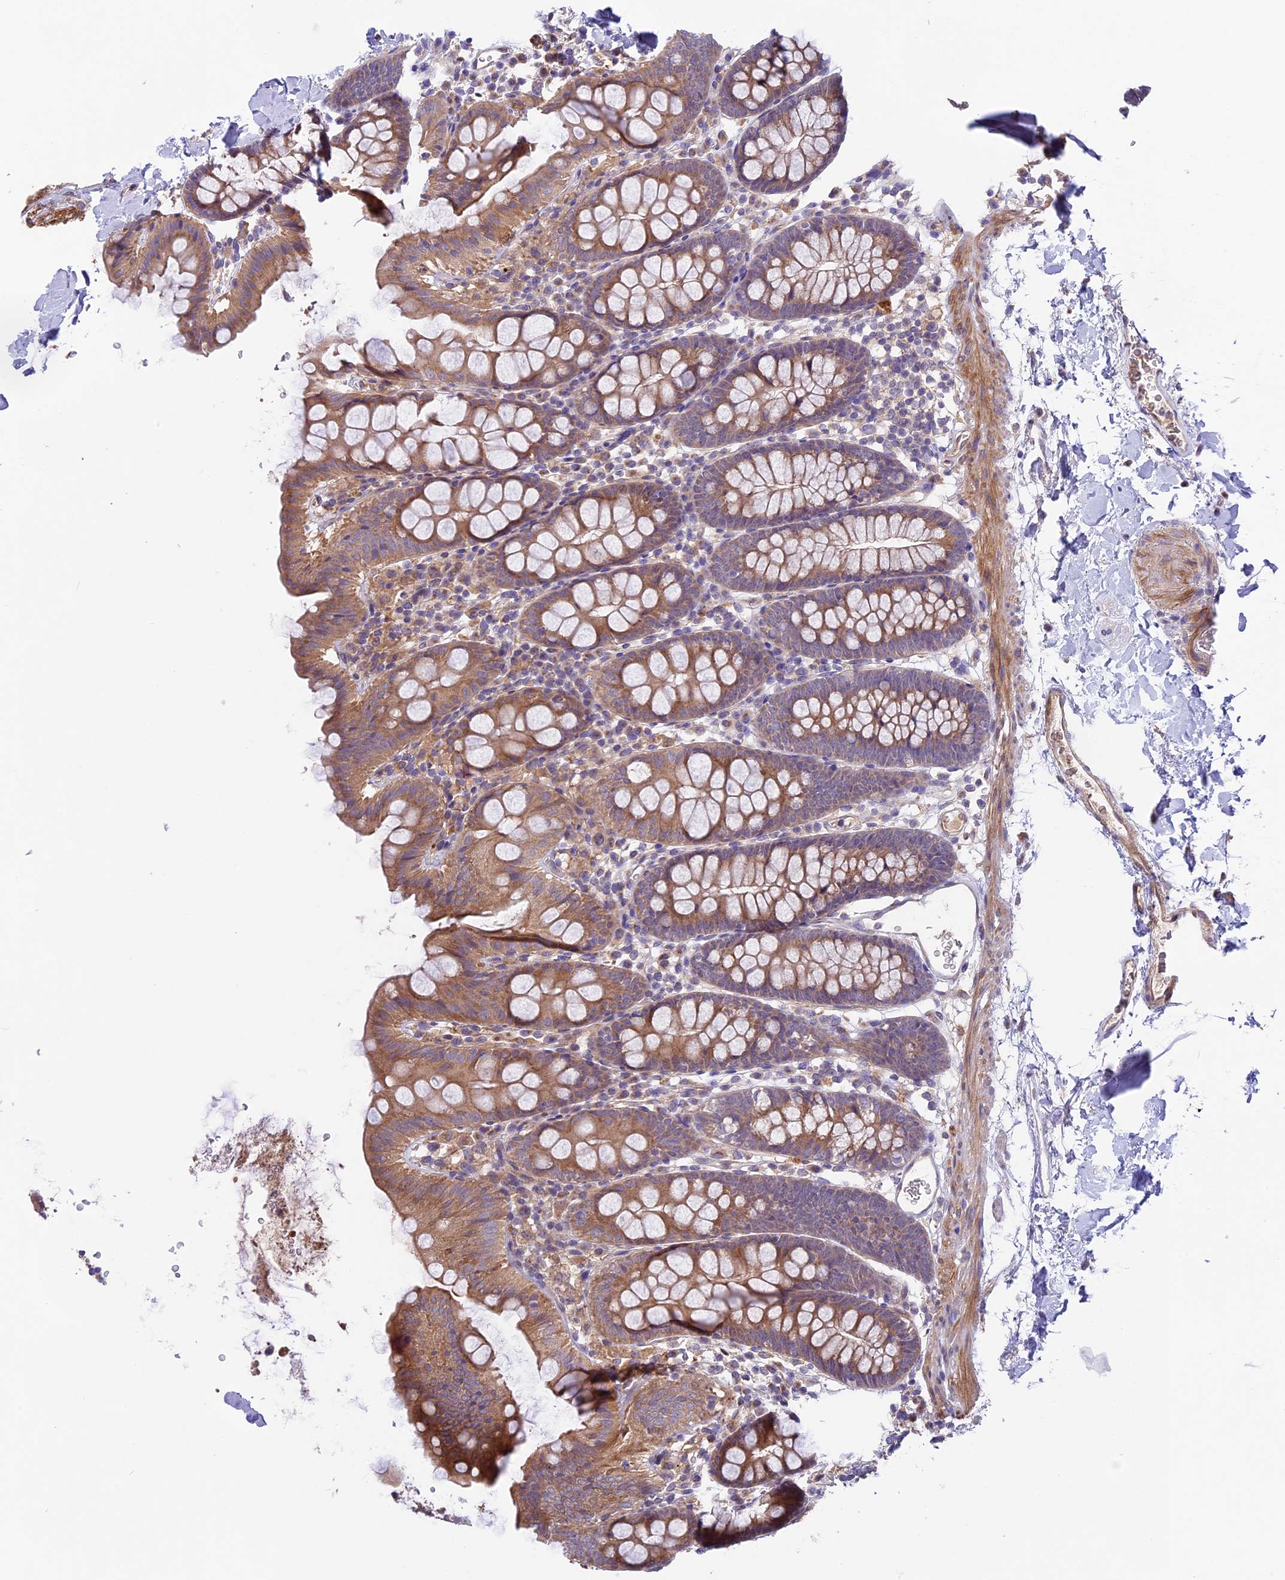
{"staining": {"intensity": "moderate", "quantity": ">75%", "location": "cytoplasmic/membranous"}, "tissue": "colon", "cell_type": "Endothelial cells", "image_type": "normal", "snomed": [{"axis": "morphology", "description": "Normal tissue, NOS"}, {"axis": "topography", "description": "Colon"}], "caption": "A micrograph of human colon stained for a protein reveals moderate cytoplasmic/membranous brown staining in endothelial cells.", "gene": "COG8", "patient": {"sex": "male", "age": 75}}